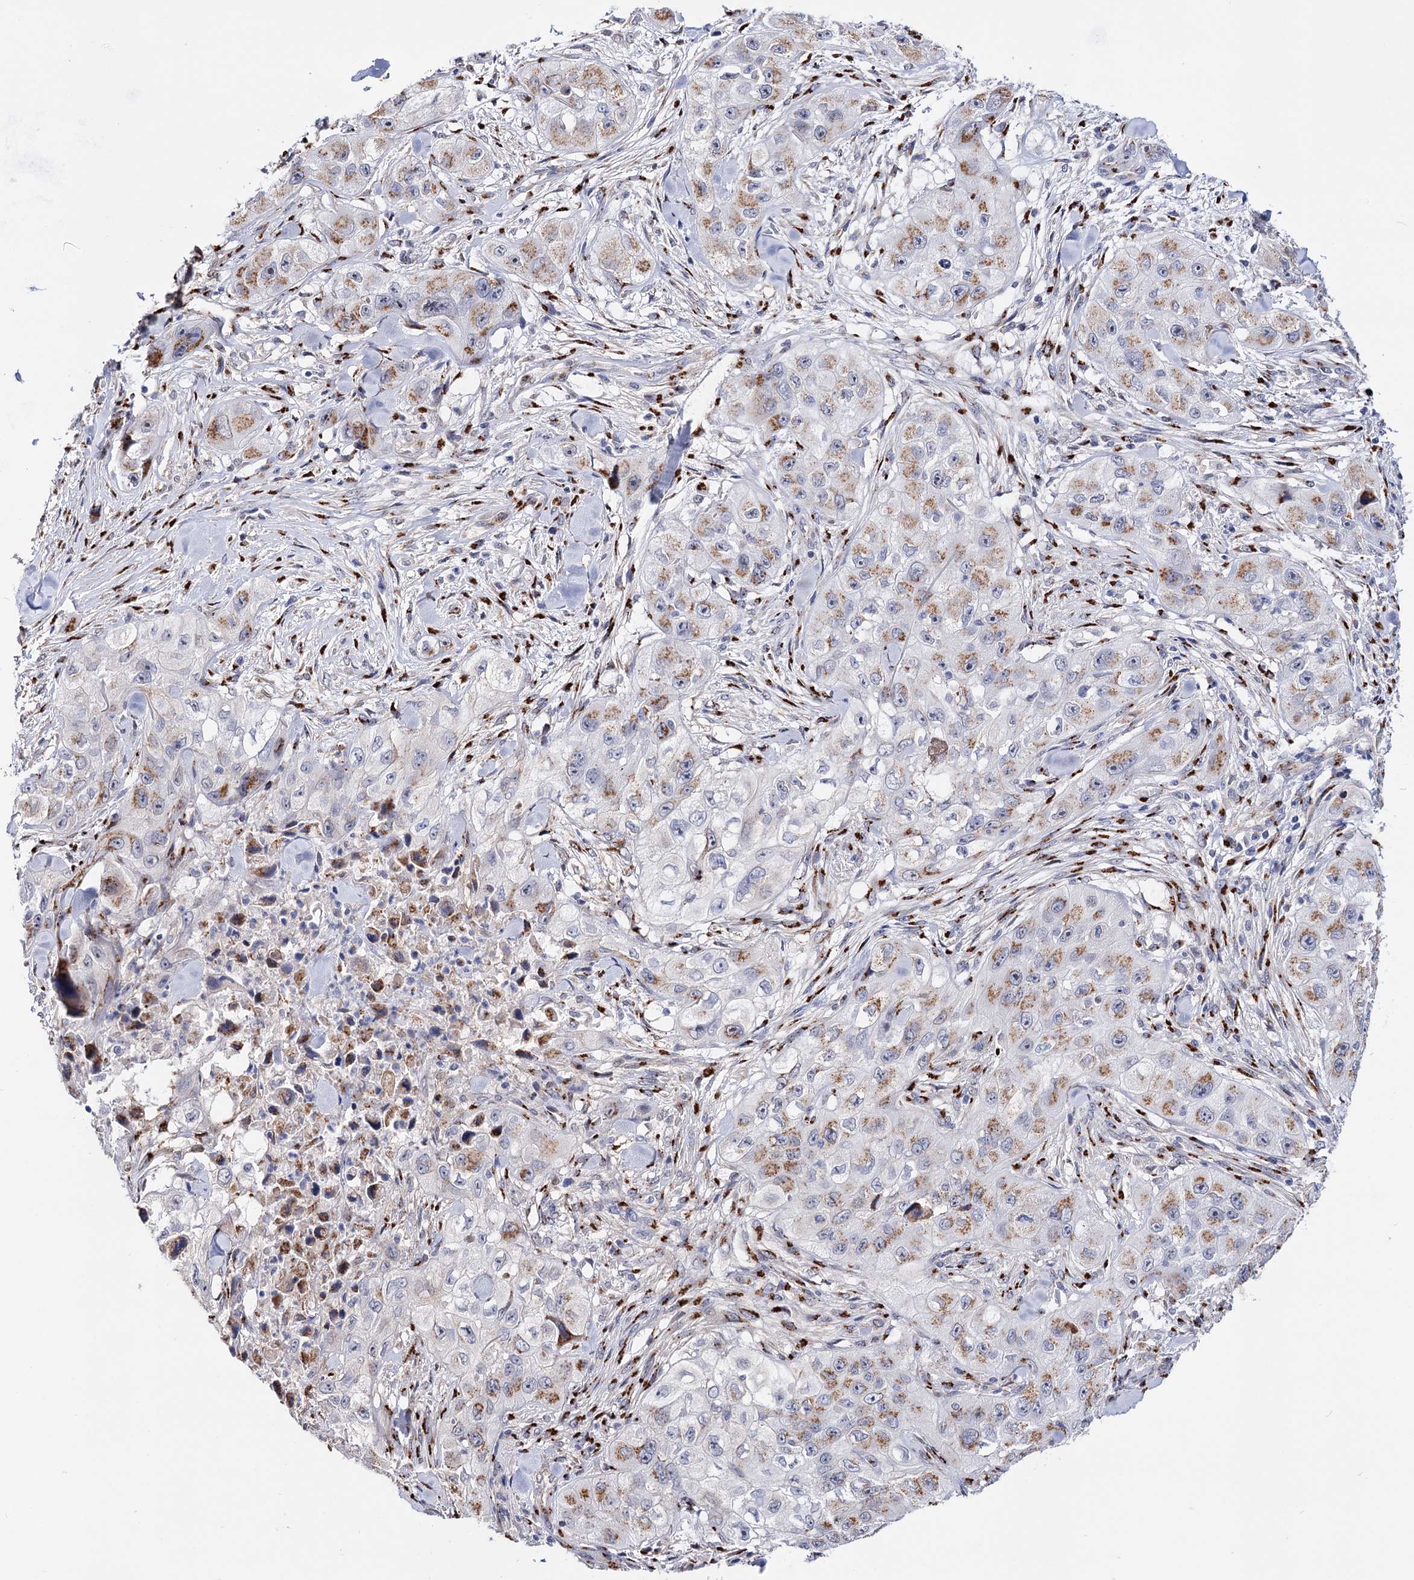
{"staining": {"intensity": "moderate", "quantity": "25%-75%", "location": "cytoplasmic/membranous"}, "tissue": "skin cancer", "cell_type": "Tumor cells", "image_type": "cancer", "snomed": [{"axis": "morphology", "description": "Squamous cell carcinoma, NOS"}, {"axis": "topography", "description": "Skin"}, {"axis": "topography", "description": "Subcutis"}], "caption": "Human skin cancer stained with a brown dye shows moderate cytoplasmic/membranous positive expression in about 25%-75% of tumor cells.", "gene": "C11orf96", "patient": {"sex": "male", "age": 73}}